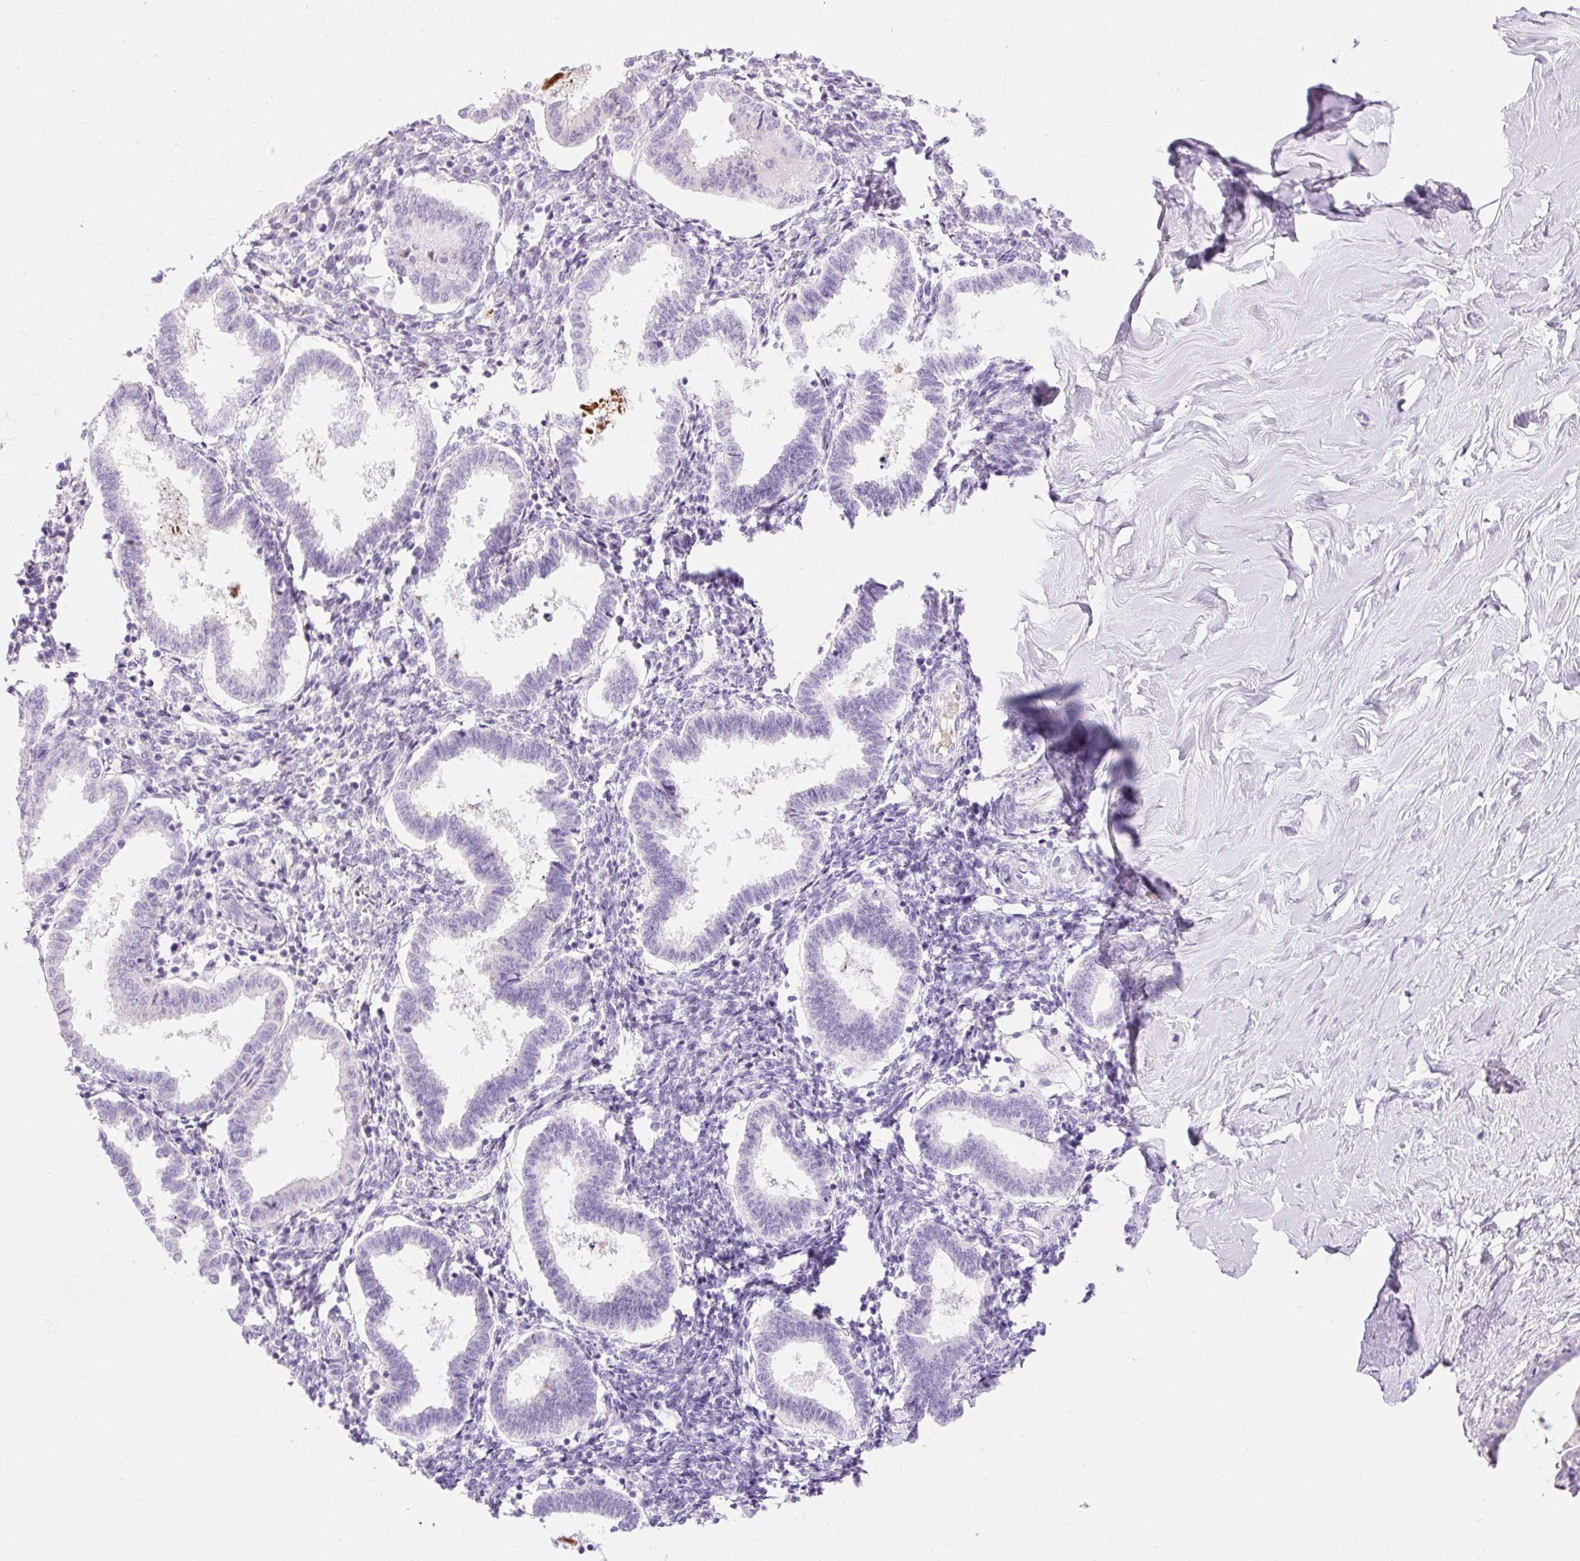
{"staining": {"intensity": "negative", "quantity": "none", "location": "none"}, "tissue": "endometrium", "cell_type": "Cells in endometrial stroma", "image_type": "normal", "snomed": [{"axis": "morphology", "description": "Normal tissue, NOS"}, {"axis": "topography", "description": "Endometrium"}], "caption": "Cells in endometrial stroma show no significant expression in normal endometrium. (DAB IHC with hematoxylin counter stain).", "gene": "ZNF121", "patient": {"sex": "female", "age": 24}}